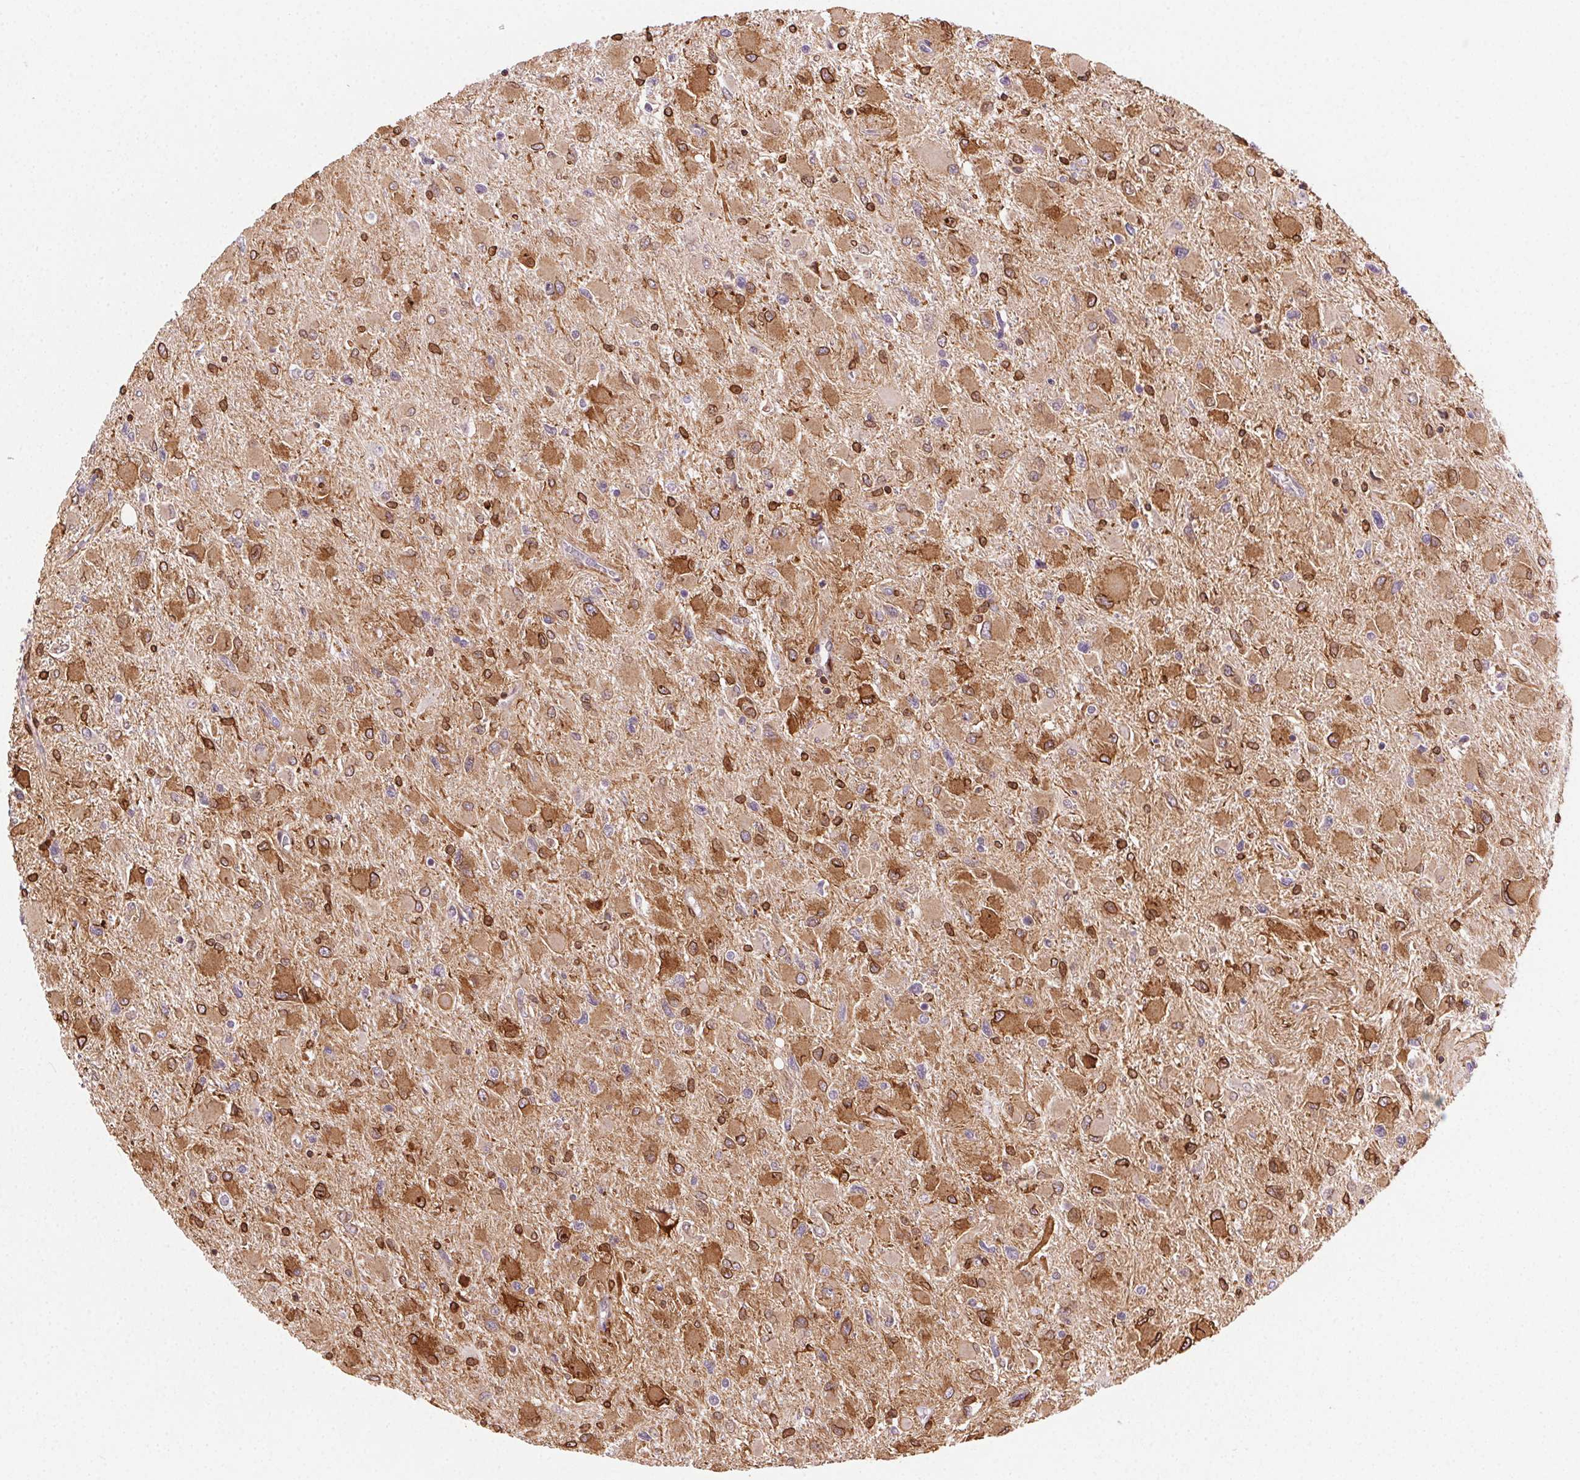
{"staining": {"intensity": "moderate", "quantity": ">75%", "location": "cytoplasmic/membranous"}, "tissue": "glioma", "cell_type": "Tumor cells", "image_type": "cancer", "snomed": [{"axis": "morphology", "description": "Glioma, malignant, High grade"}, {"axis": "topography", "description": "Cerebral cortex"}], "caption": "Immunohistochemistry micrograph of neoplastic tissue: human glioma stained using IHC displays medium levels of moderate protein expression localized specifically in the cytoplasmic/membranous of tumor cells, appearing as a cytoplasmic/membranous brown color.", "gene": "RNASET2", "patient": {"sex": "female", "age": 36}}